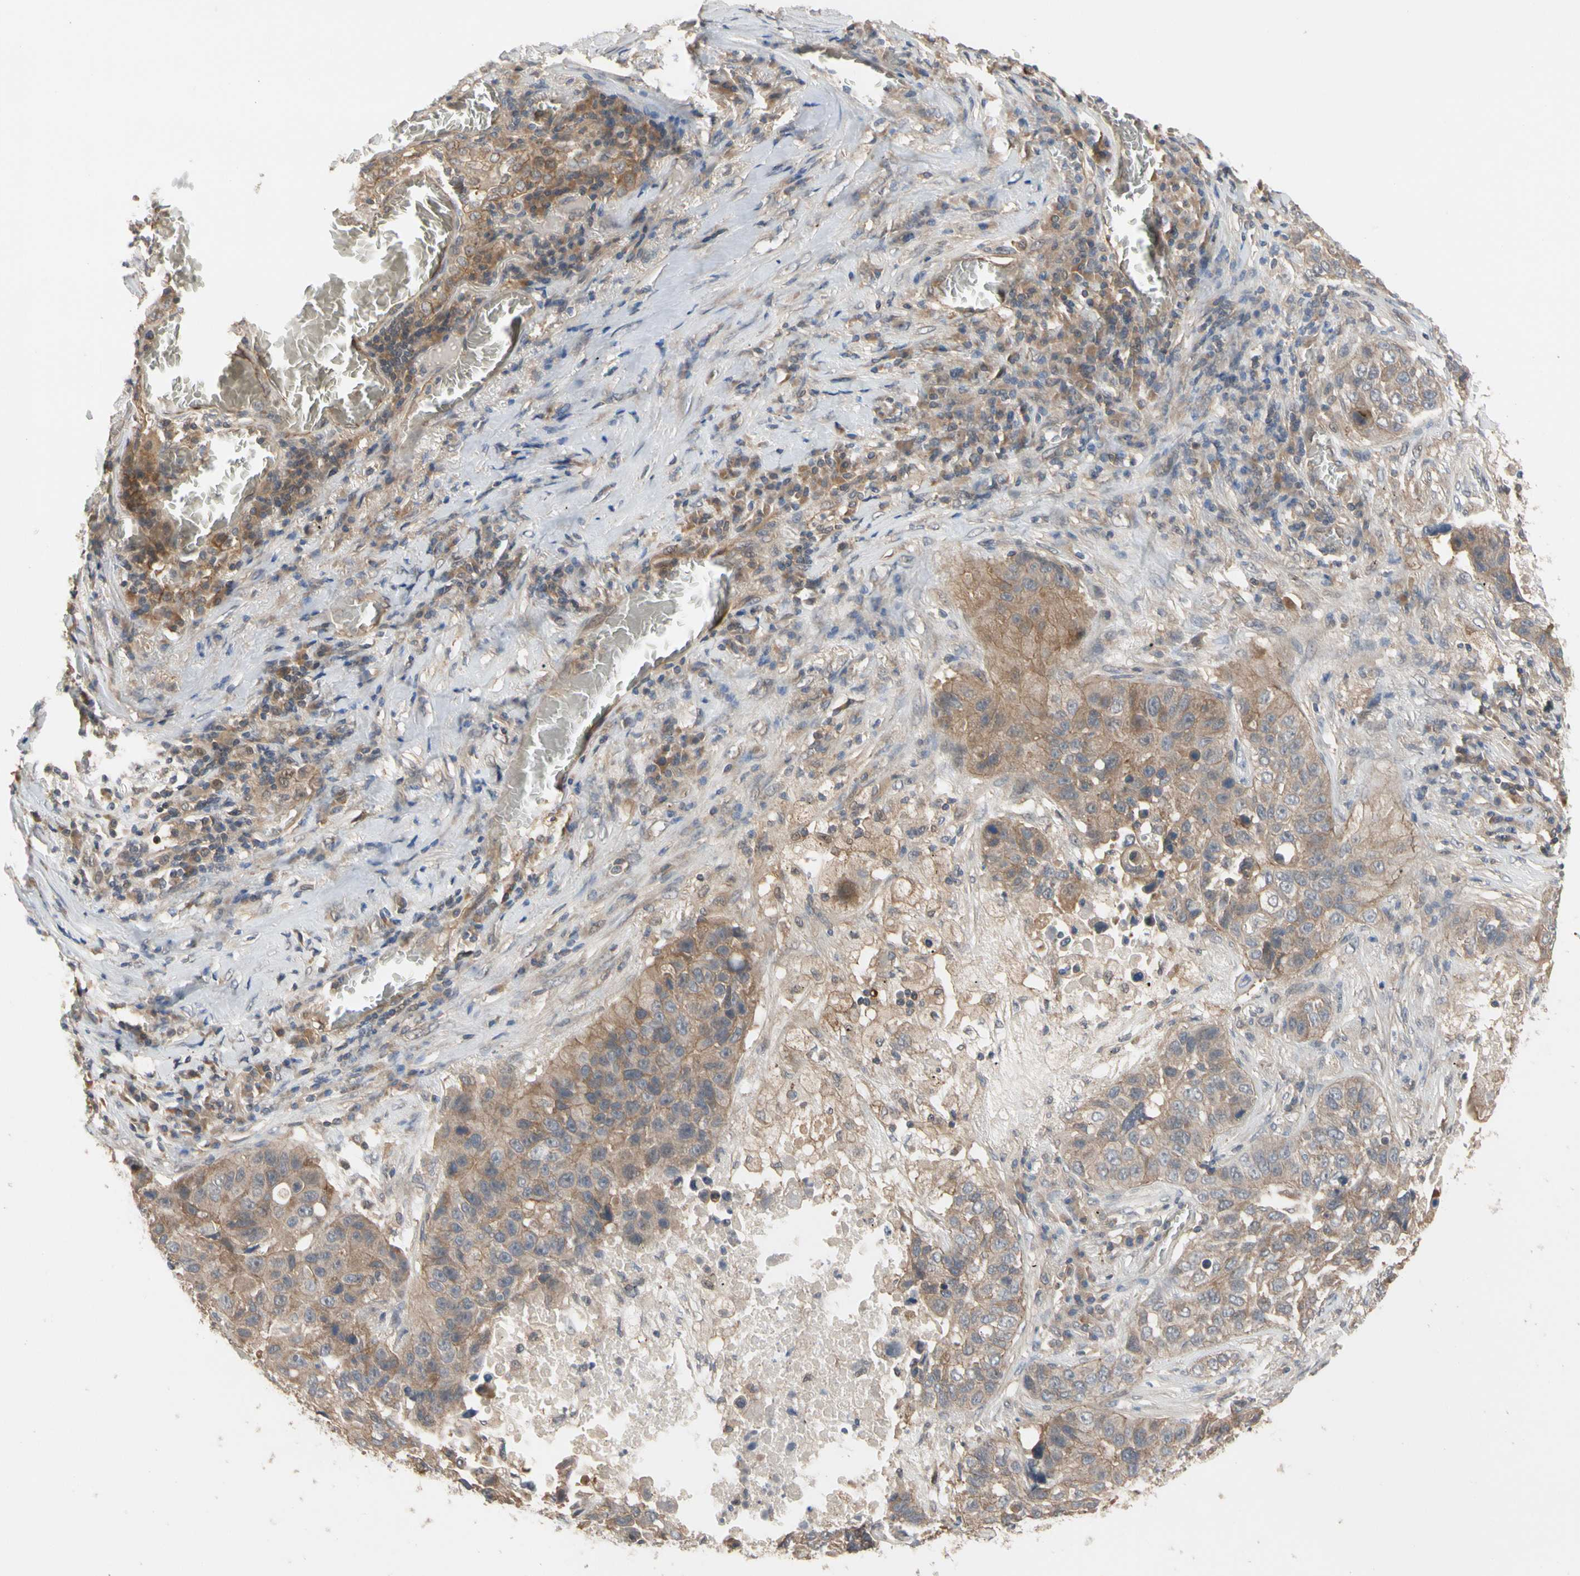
{"staining": {"intensity": "moderate", "quantity": ">75%", "location": "cytoplasmic/membranous"}, "tissue": "lung cancer", "cell_type": "Tumor cells", "image_type": "cancer", "snomed": [{"axis": "morphology", "description": "Squamous cell carcinoma, NOS"}, {"axis": "topography", "description": "Lung"}], "caption": "Protein staining of lung squamous cell carcinoma tissue displays moderate cytoplasmic/membranous staining in approximately >75% of tumor cells.", "gene": "DPP8", "patient": {"sex": "male", "age": 57}}